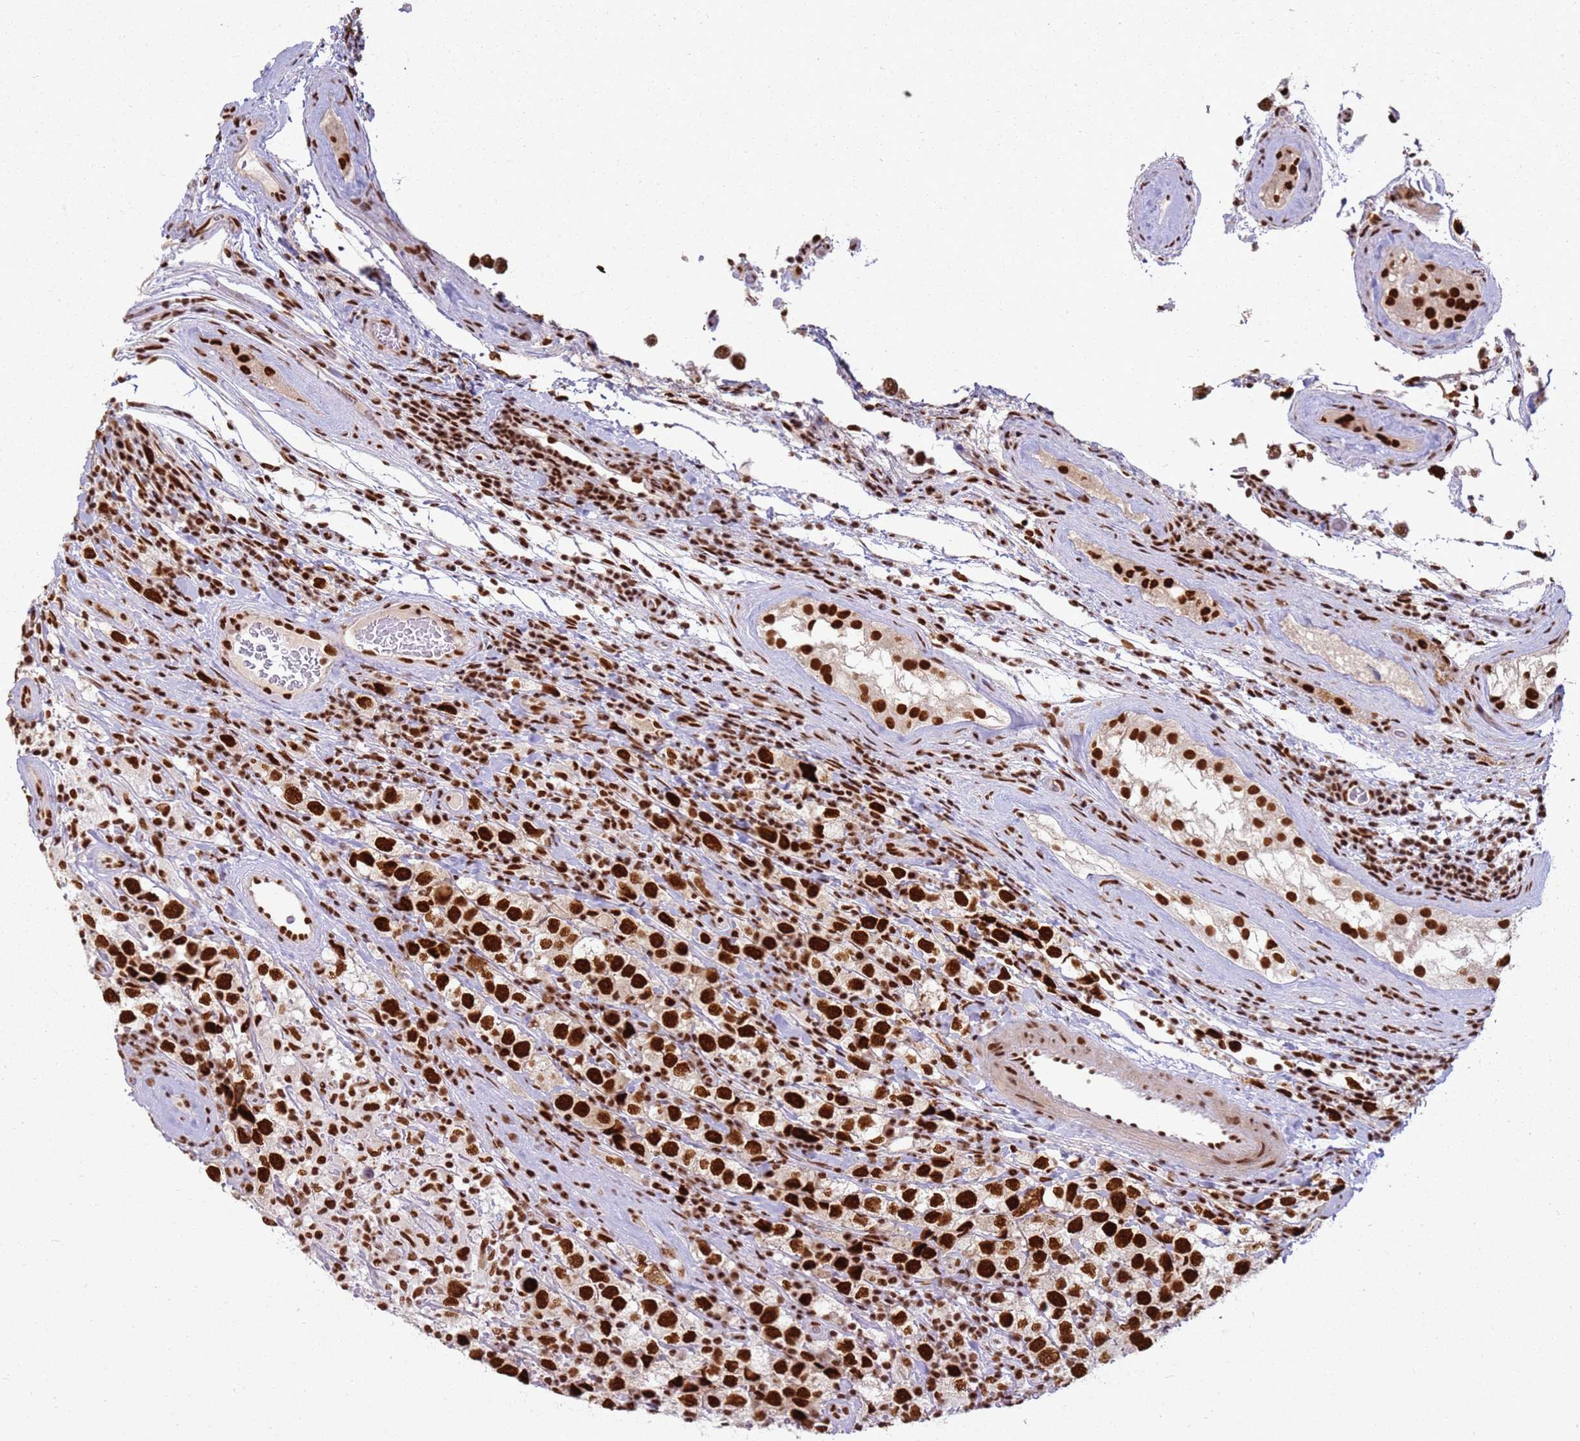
{"staining": {"intensity": "strong", "quantity": ">75%", "location": "nuclear"}, "tissue": "testis cancer", "cell_type": "Tumor cells", "image_type": "cancer", "snomed": [{"axis": "morphology", "description": "Seminoma, NOS"}, {"axis": "morphology", "description": "Carcinoma, Embryonal, NOS"}, {"axis": "topography", "description": "Testis"}], "caption": "Protein staining shows strong nuclear positivity in about >75% of tumor cells in testis seminoma.", "gene": "TENT4A", "patient": {"sex": "male", "age": 41}}